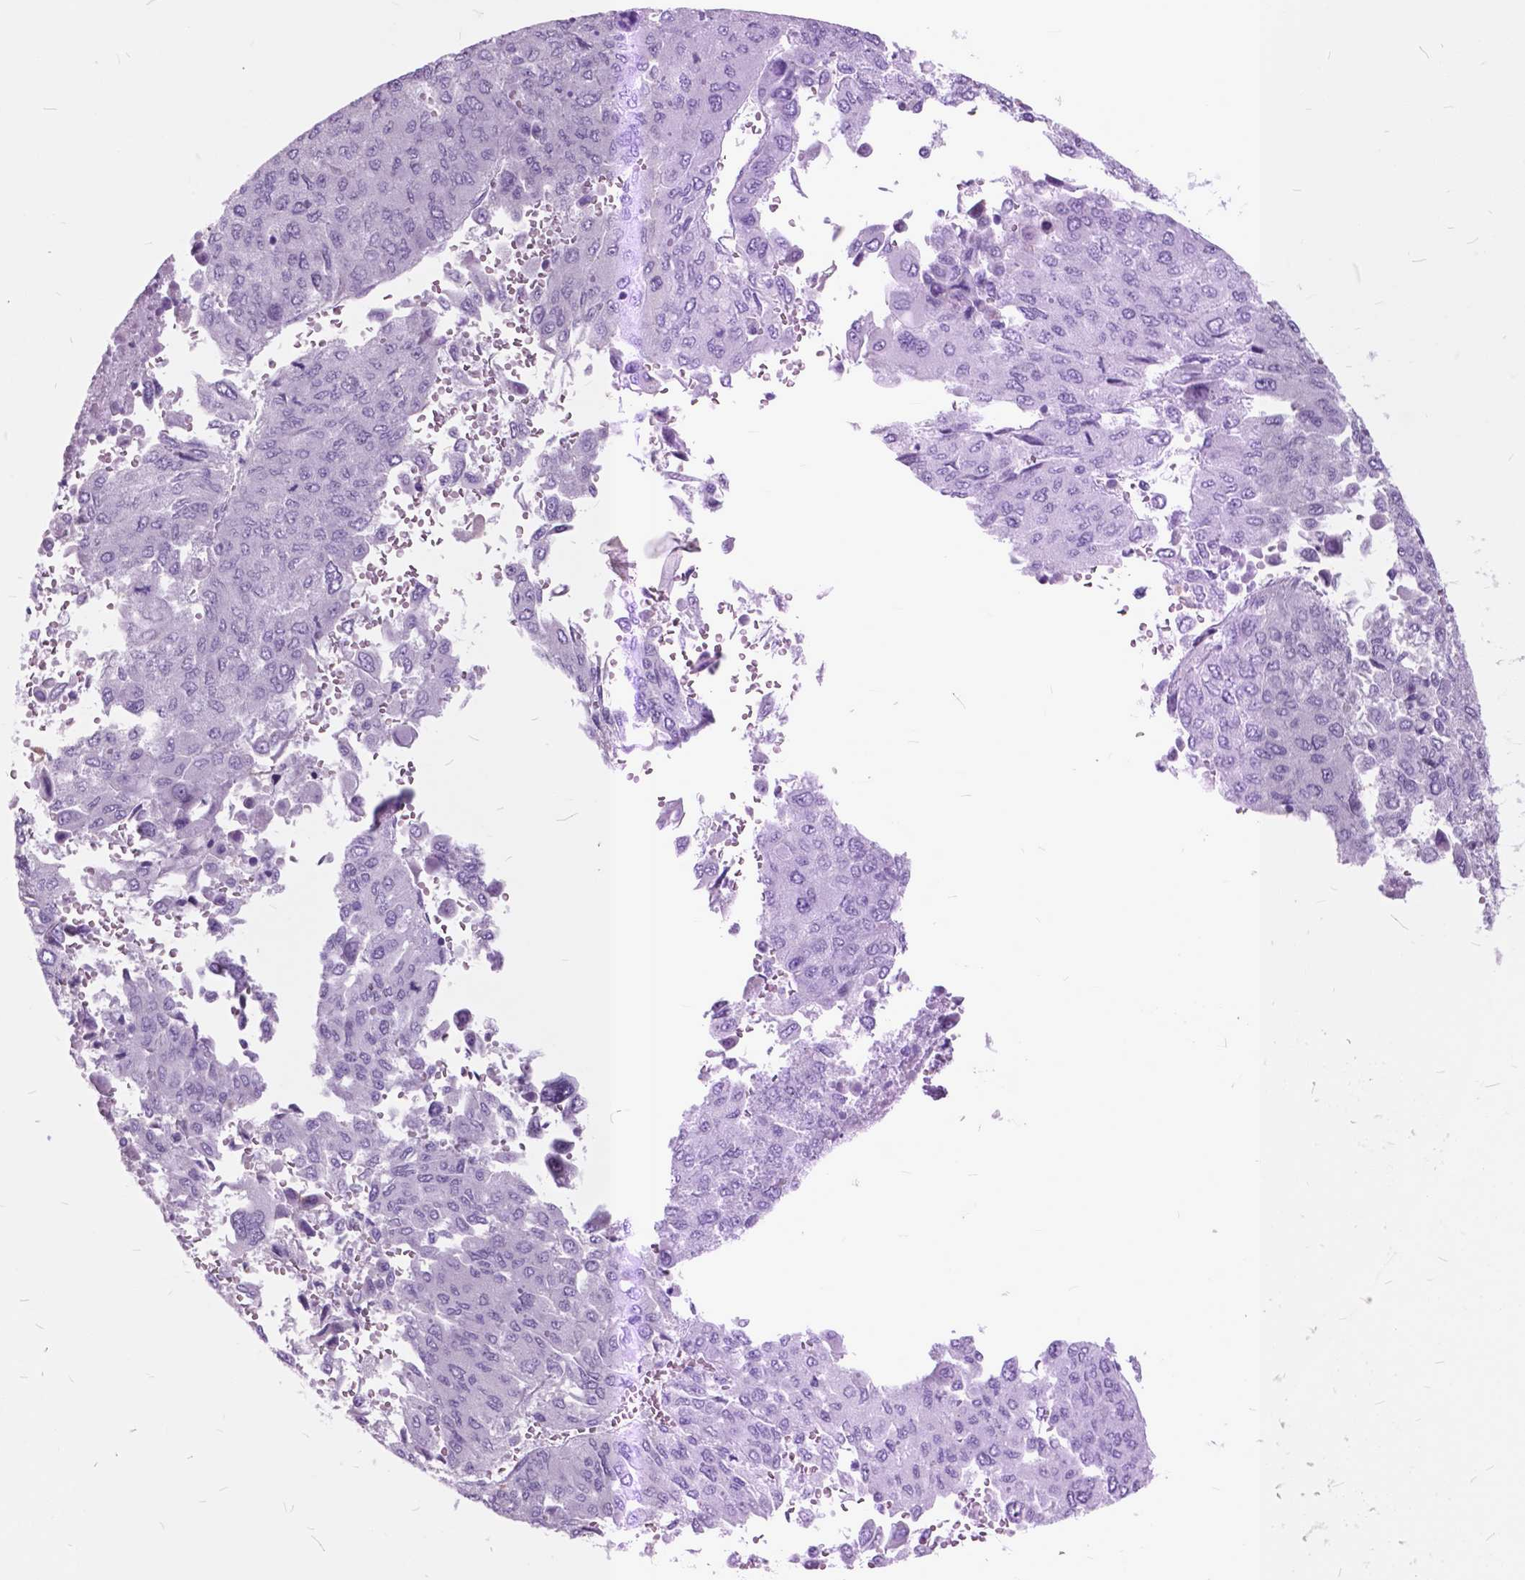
{"staining": {"intensity": "negative", "quantity": "none", "location": "none"}, "tissue": "liver cancer", "cell_type": "Tumor cells", "image_type": "cancer", "snomed": [{"axis": "morphology", "description": "Carcinoma, Hepatocellular, NOS"}, {"axis": "topography", "description": "Liver"}], "caption": "A photomicrograph of human liver cancer is negative for staining in tumor cells. The staining is performed using DAB brown chromogen with nuclei counter-stained in using hematoxylin.", "gene": "GDF9", "patient": {"sex": "female", "age": 41}}